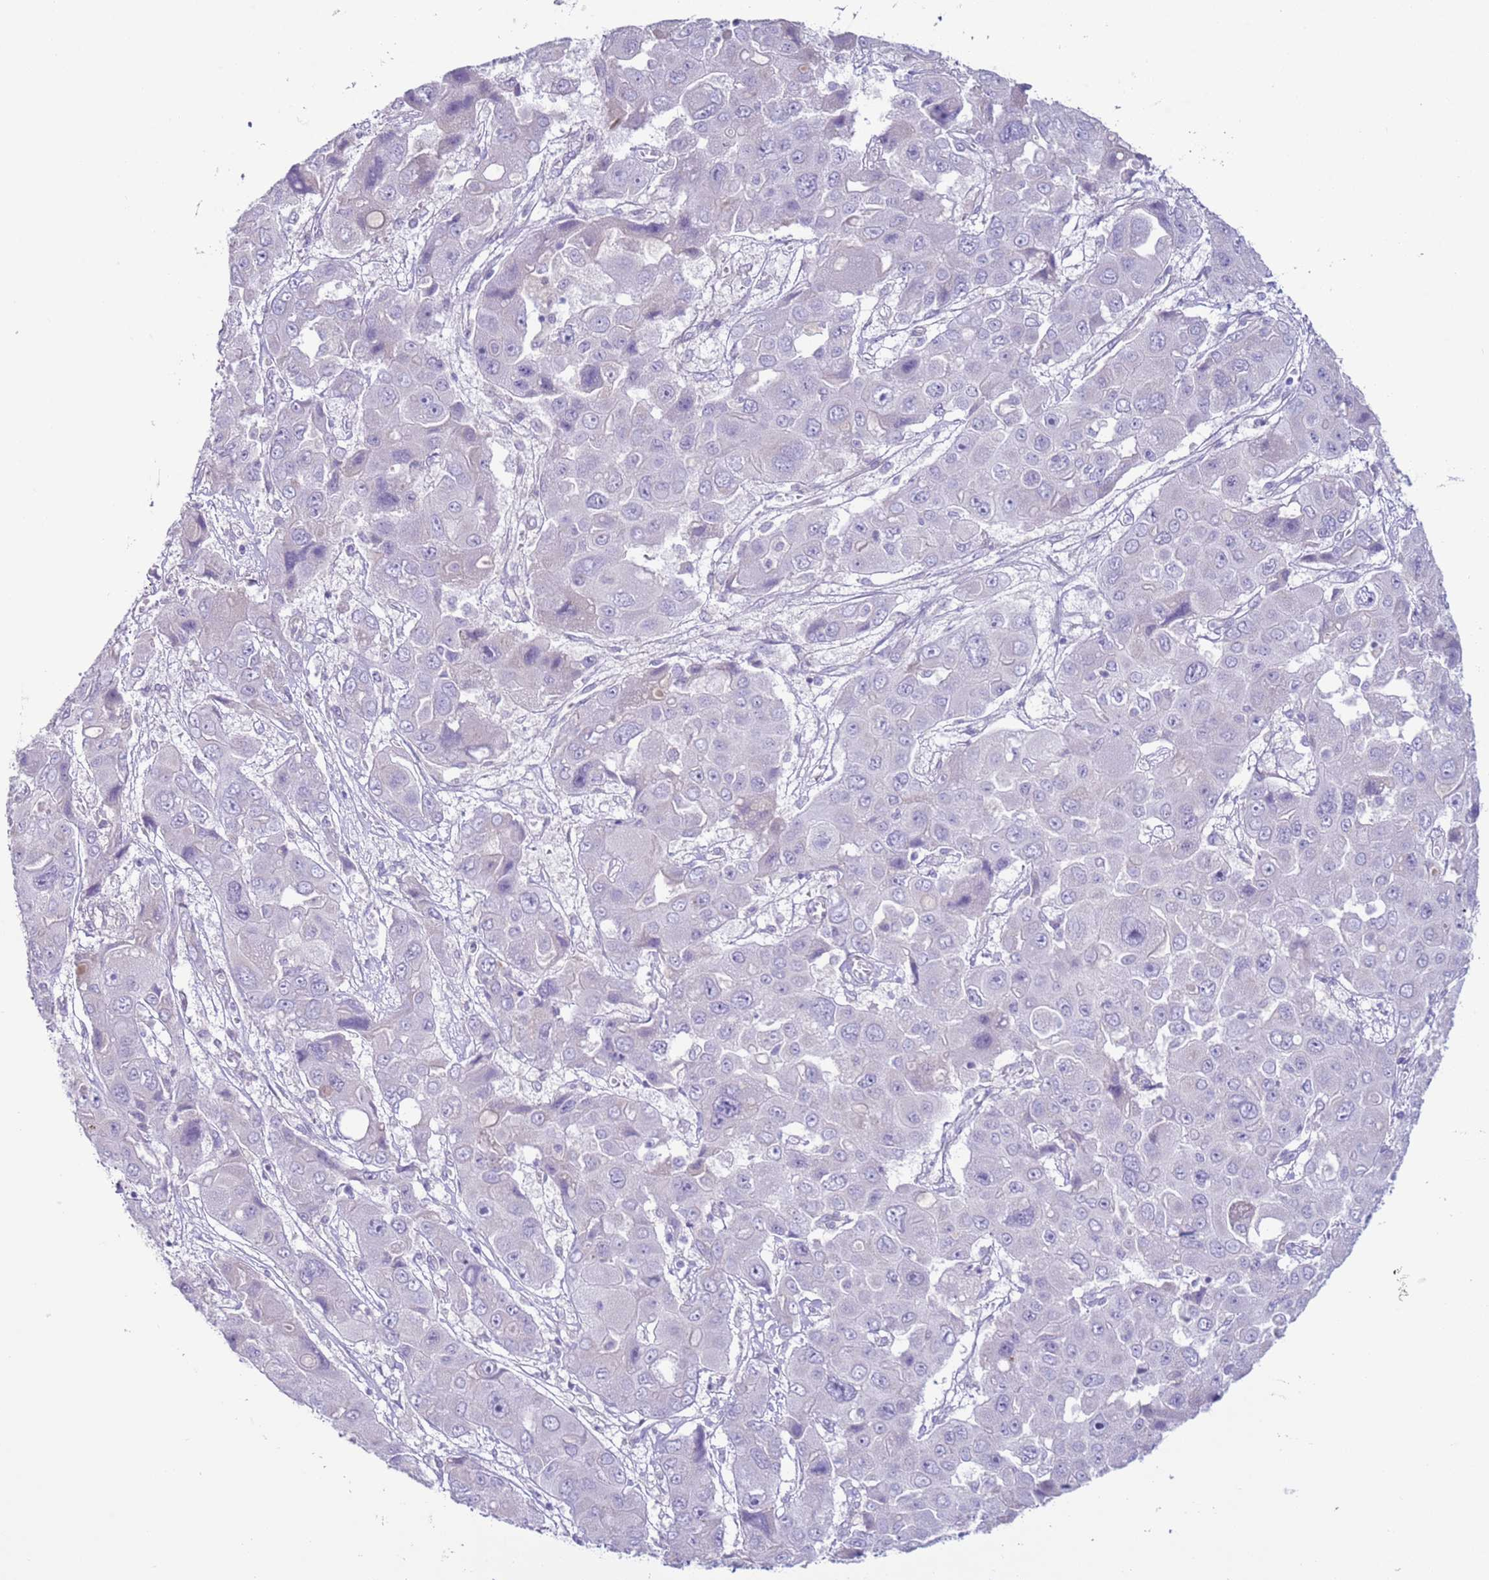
{"staining": {"intensity": "negative", "quantity": "none", "location": "none"}, "tissue": "liver cancer", "cell_type": "Tumor cells", "image_type": "cancer", "snomed": [{"axis": "morphology", "description": "Cholangiocarcinoma"}, {"axis": "topography", "description": "Liver"}], "caption": "Human liver cancer stained for a protein using IHC reveals no positivity in tumor cells.", "gene": "NPAP1", "patient": {"sex": "male", "age": 67}}